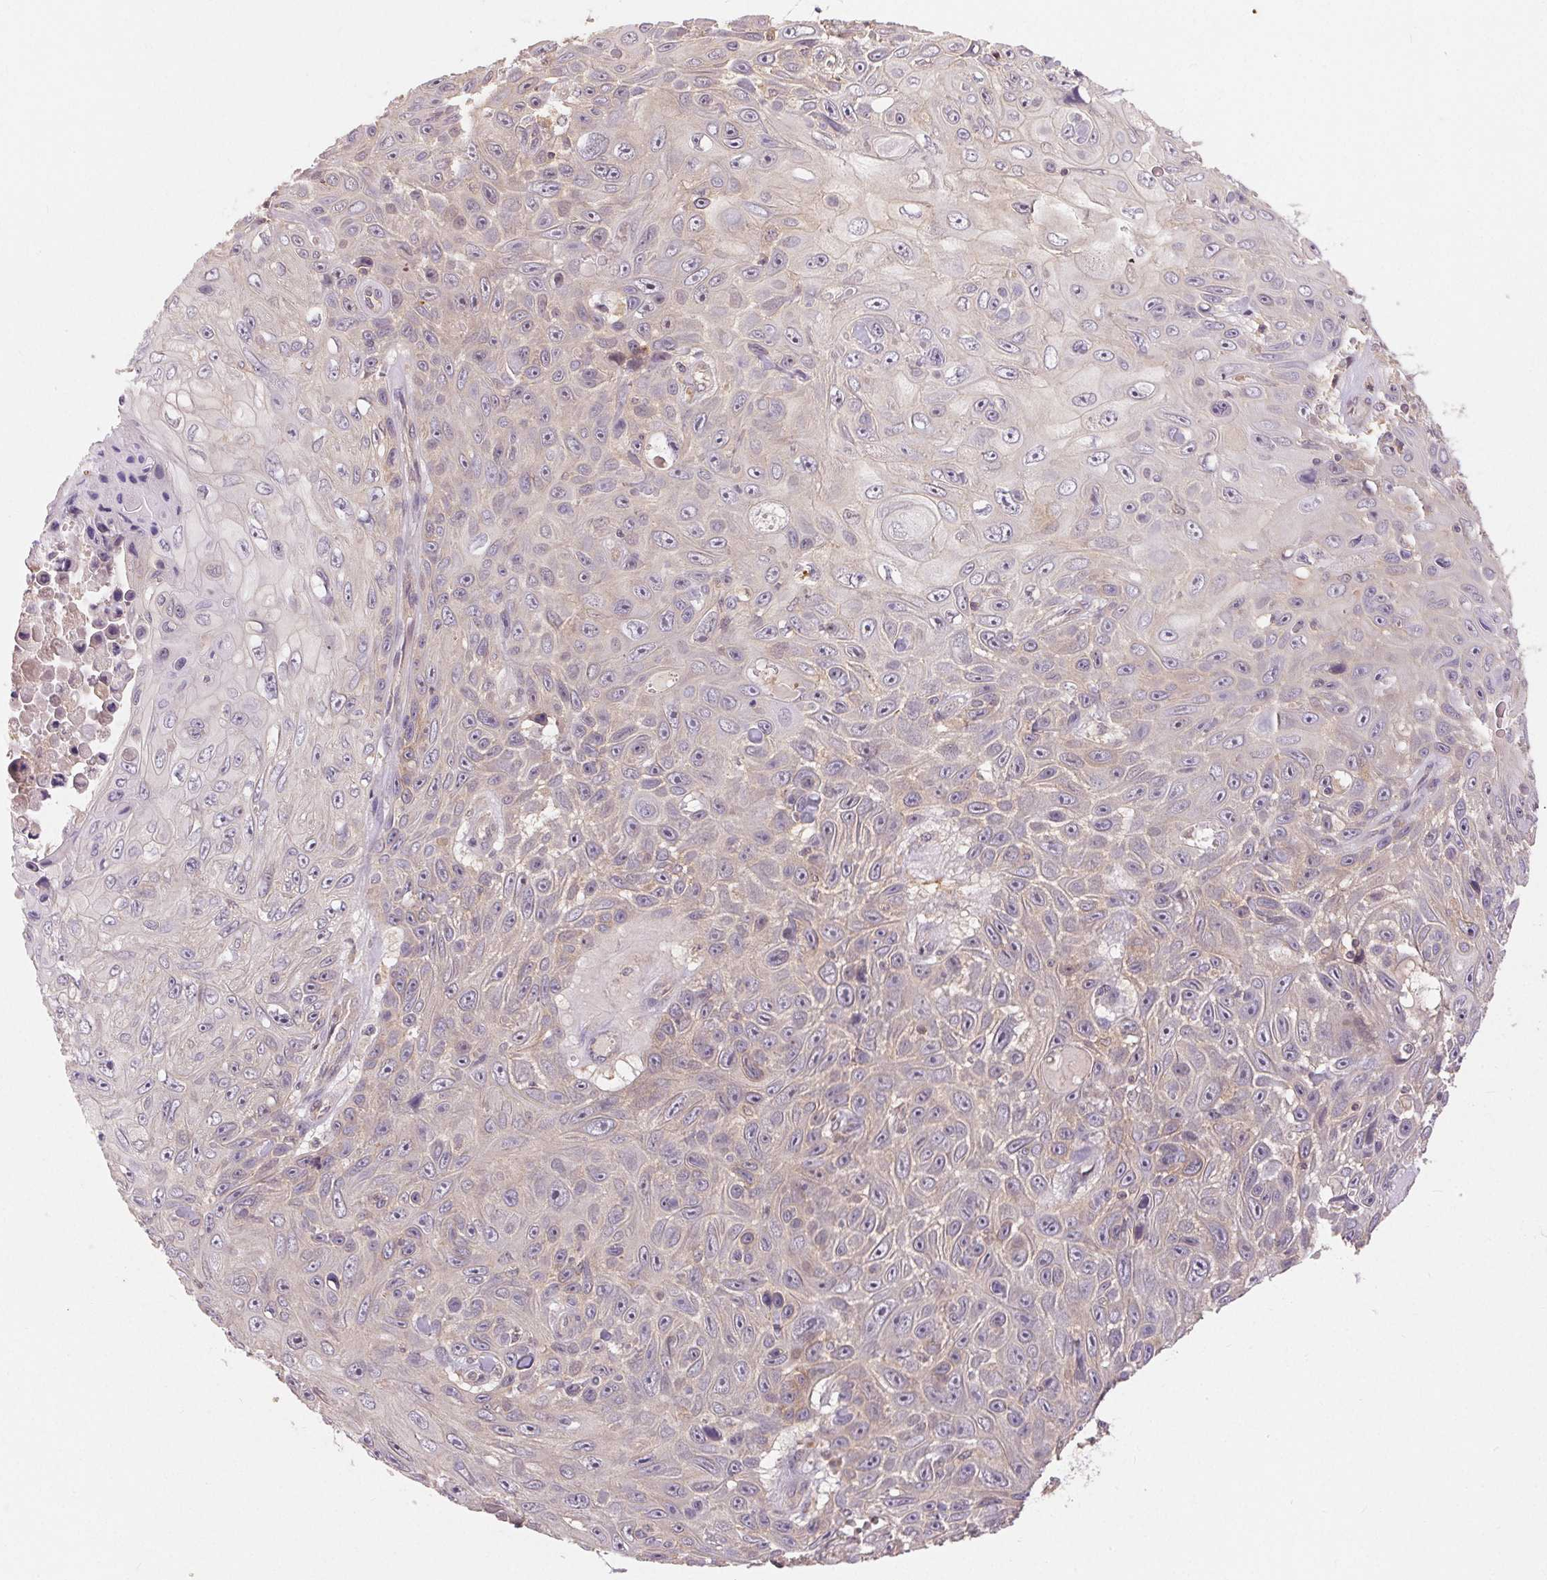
{"staining": {"intensity": "weak", "quantity": "<25%", "location": "cytoplasmic/membranous"}, "tissue": "skin cancer", "cell_type": "Tumor cells", "image_type": "cancer", "snomed": [{"axis": "morphology", "description": "Squamous cell carcinoma, NOS"}, {"axis": "topography", "description": "Skin"}], "caption": "Immunohistochemical staining of skin cancer shows no significant expression in tumor cells.", "gene": "MAPKAPK2", "patient": {"sex": "male", "age": 82}}